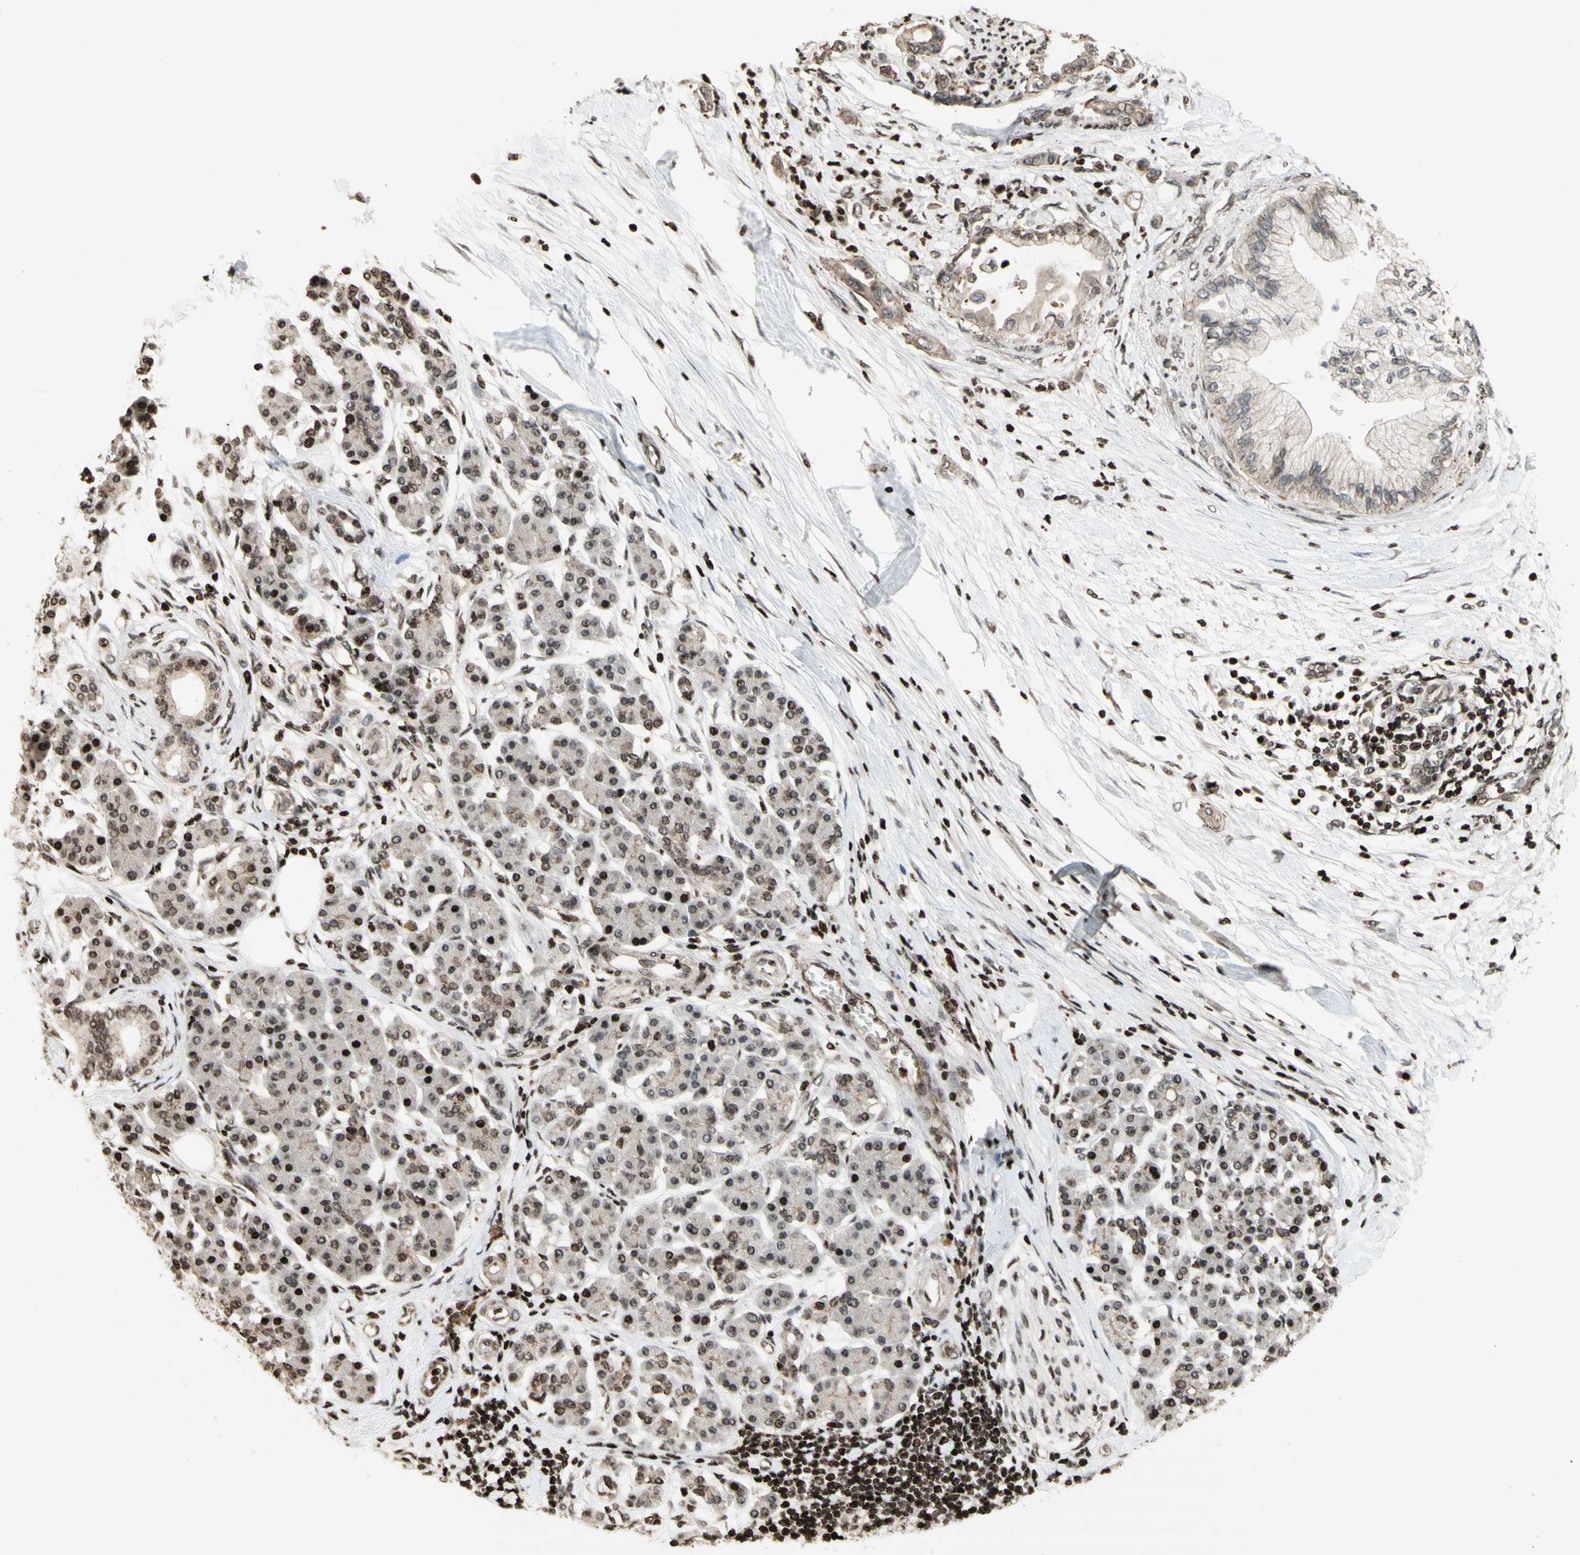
{"staining": {"intensity": "strong", "quantity": "<25%", "location": "cytoplasmic/membranous,nuclear"}, "tissue": "pancreatic cancer", "cell_type": "Tumor cells", "image_type": "cancer", "snomed": [{"axis": "morphology", "description": "Adenocarcinoma, NOS"}, {"axis": "morphology", "description": "Adenocarcinoma, metastatic, NOS"}, {"axis": "topography", "description": "Lymph node"}, {"axis": "topography", "description": "Pancreas"}, {"axis": "topography", "description": "Duodenum"}], "caption": "About <25% of tumor cells in human pancreatic metastatic adenocarcinoma exhibit strong cytoplasmic/membranous and nuclear protein staining as visualized by brown immunohistochemical staining.", "gene": "POLA1", "patient": {"sex": "female", "age": 64}}